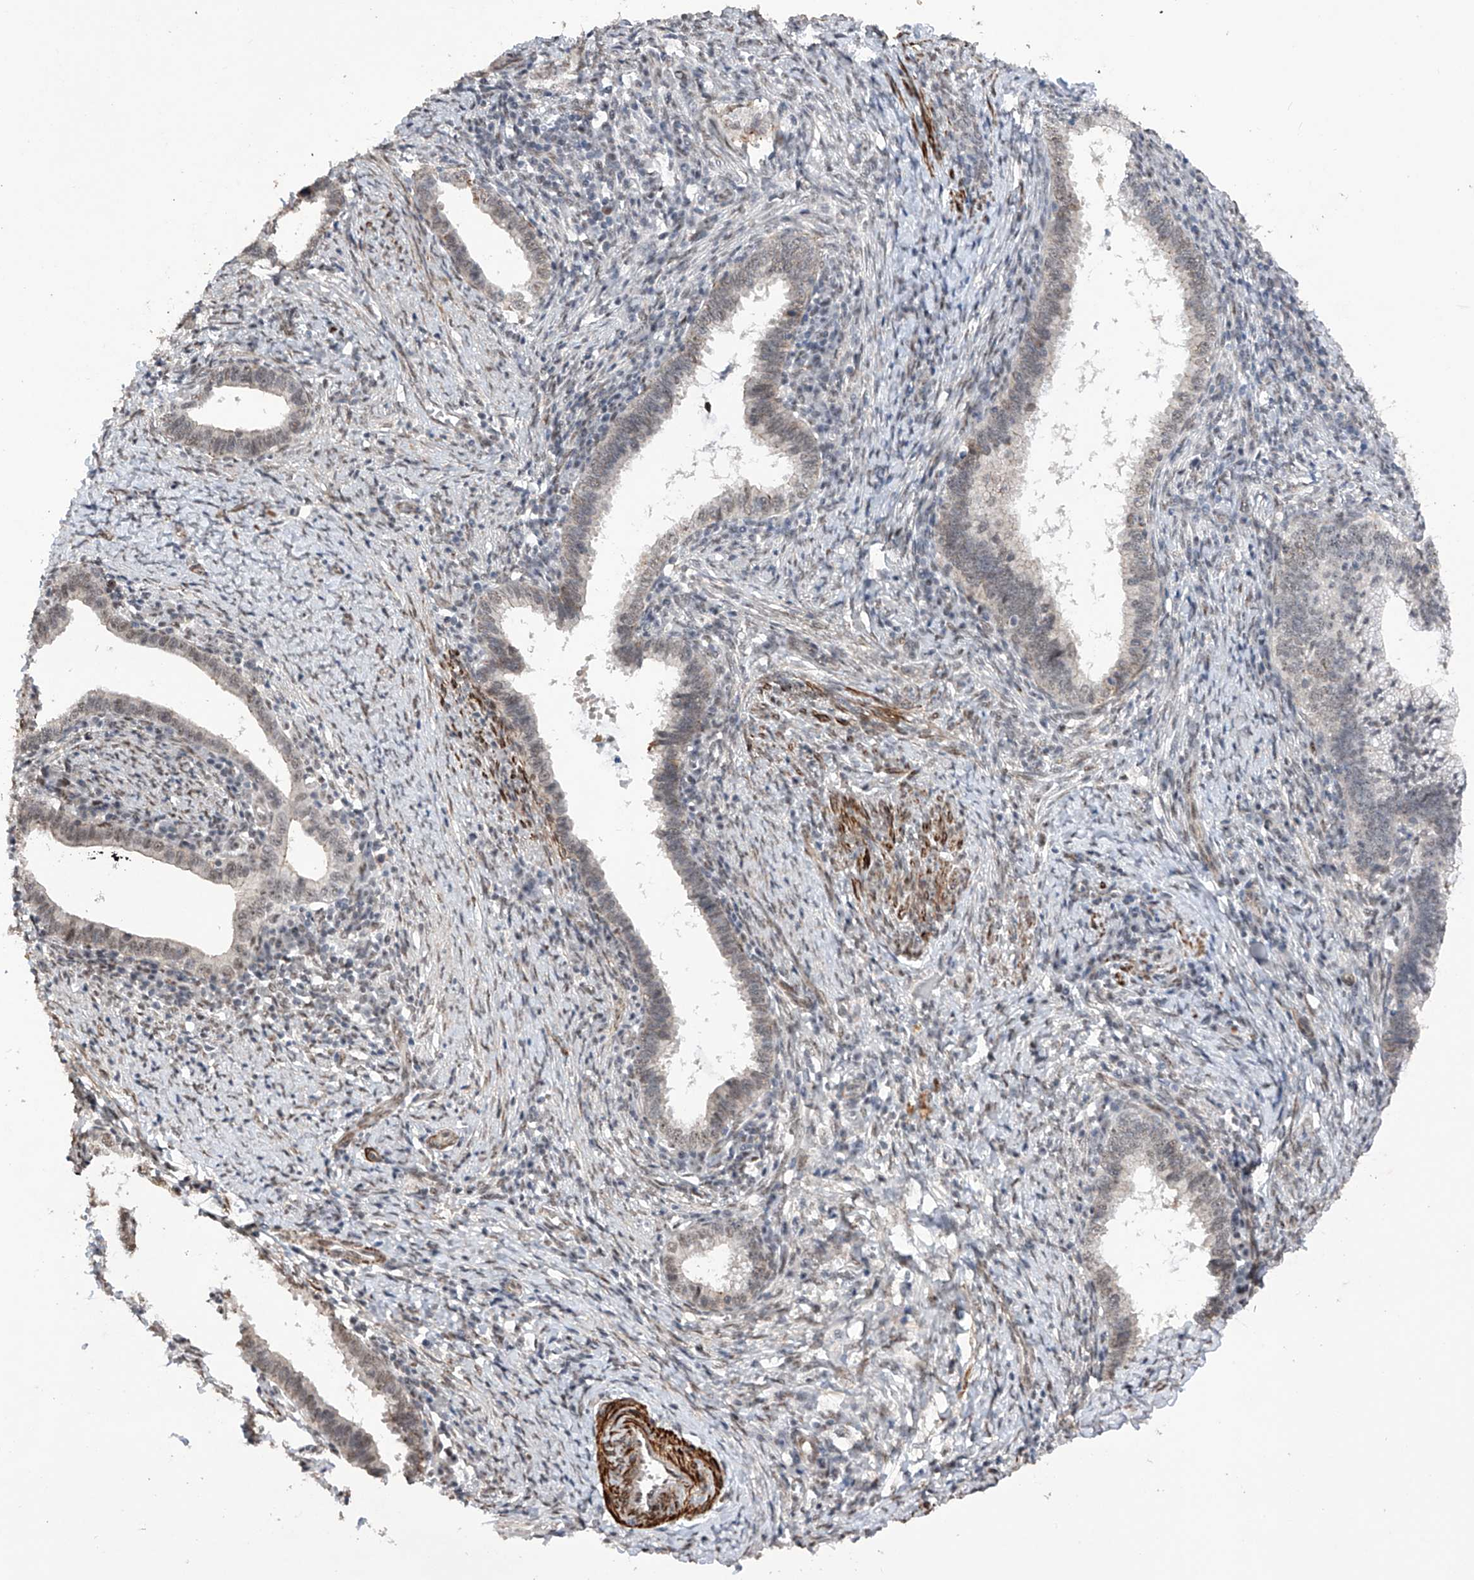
{"staining": {"intensity": "negative", "quantity": "none", "location": "none"}, "tissue": "cervical cancer", "cell_type": "Tumor cells", "image_type": "cancer", "snomed": [{"axis": "morphology", "description": "Adenocarcinoma, NOS"}, {"axis": "topography", "description": "Cervix"}], "caption": "This is a photomicrograph of IHC staining of cervical cancer, which shows no expression in tumor cells.", "gene": "NFATC4", "patient": {"sex": "female", "age": 36}}